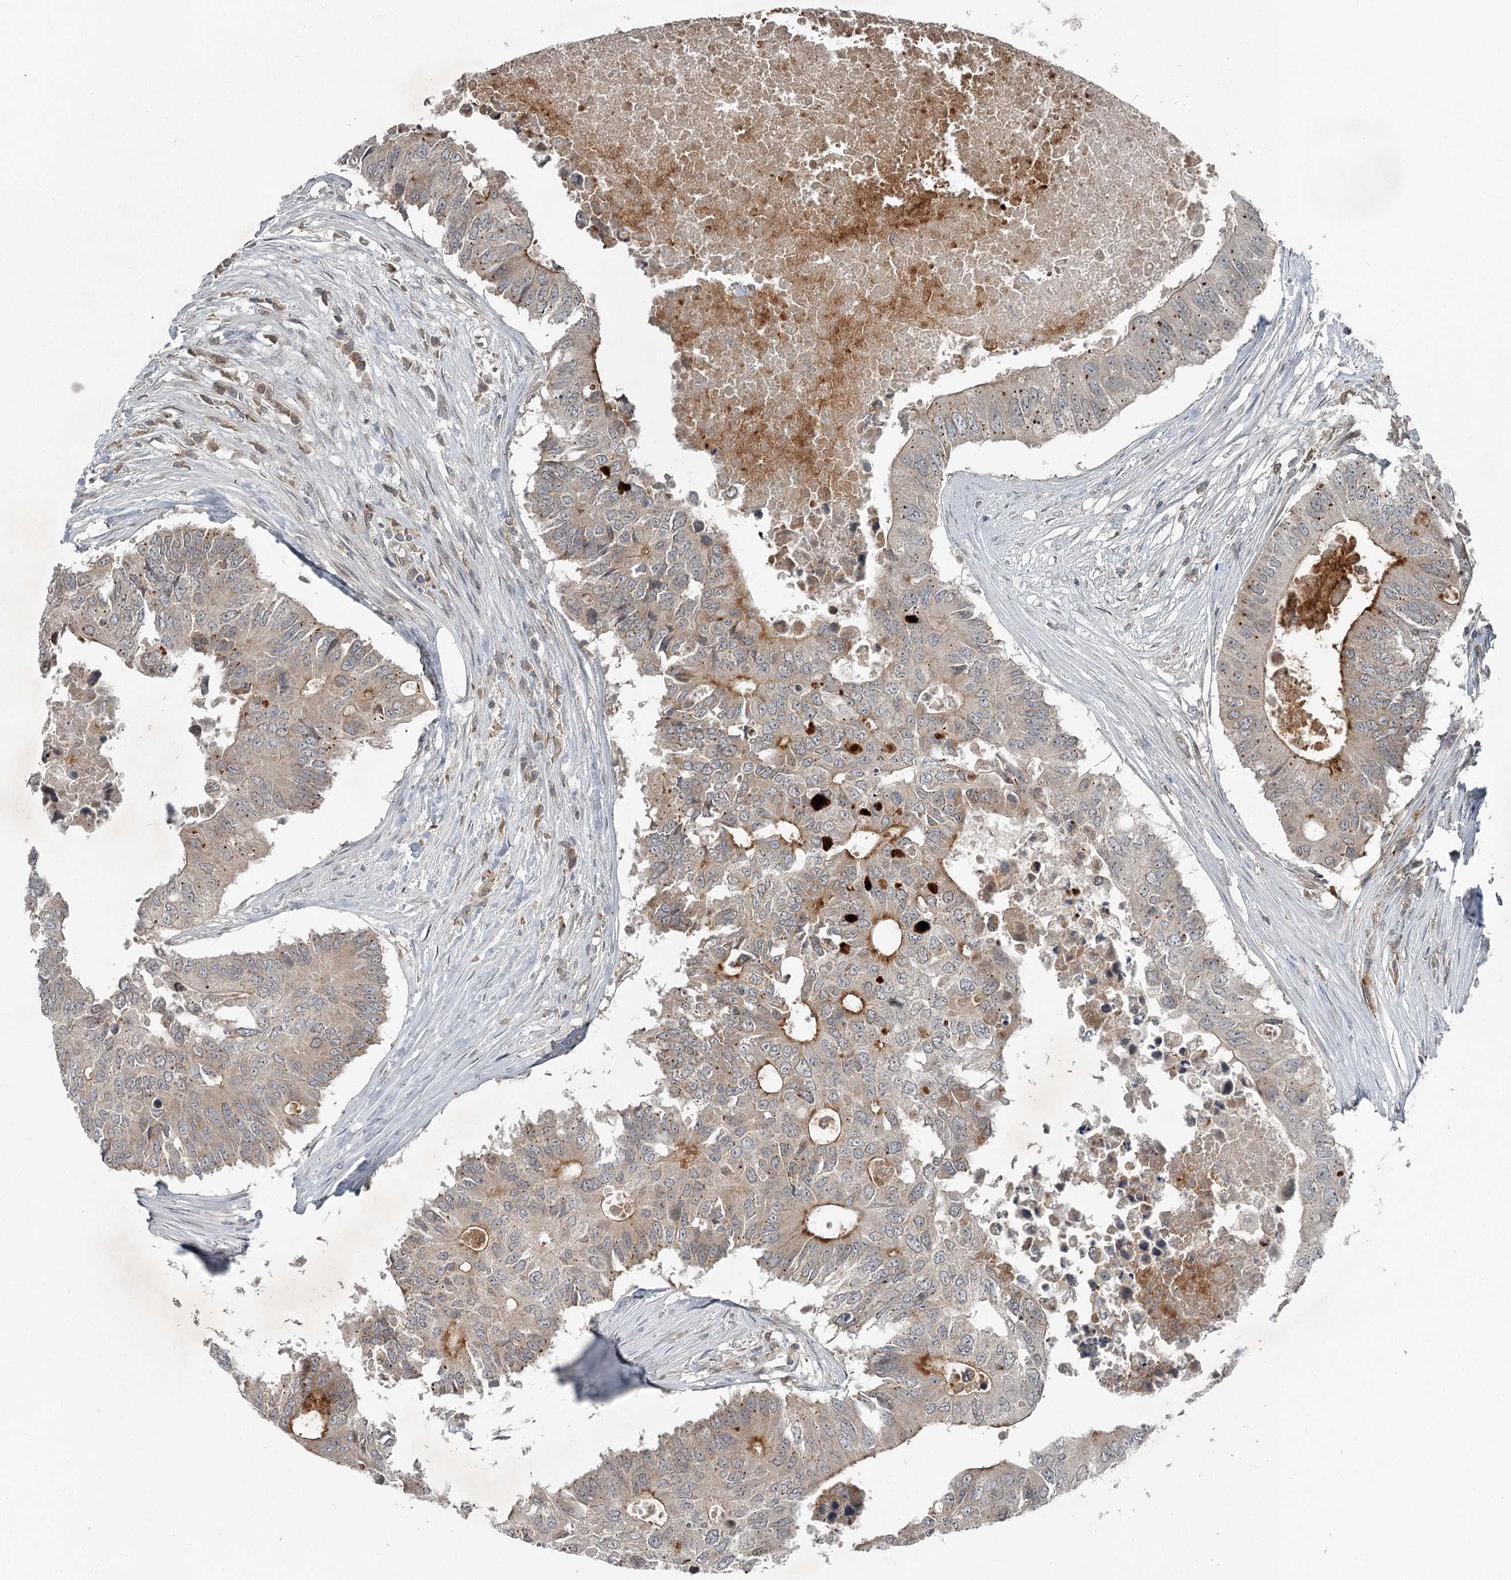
{"staining": {"intensity": "moderate", "quantity": "<25%", "location": "cytoplasmic/membranous"}, "tissue": "colorectal cancer", "cell_type": "Tumor cells", "image_type": "cancer", "snomed": [{"axis": "morphology", "description": "Adenocarcinoma, NOS"}, {"axis": "topography", "description": "Colon"}], "caption": "Protein staining by immunohistochemistry exhibits moderate cytoplasmic/membranous positivity in about <25% of tumor cells in adenocarcinoma (colorectal).", "gene": "SLC39A8", "patient": {"sex": "male", "age": 71}}